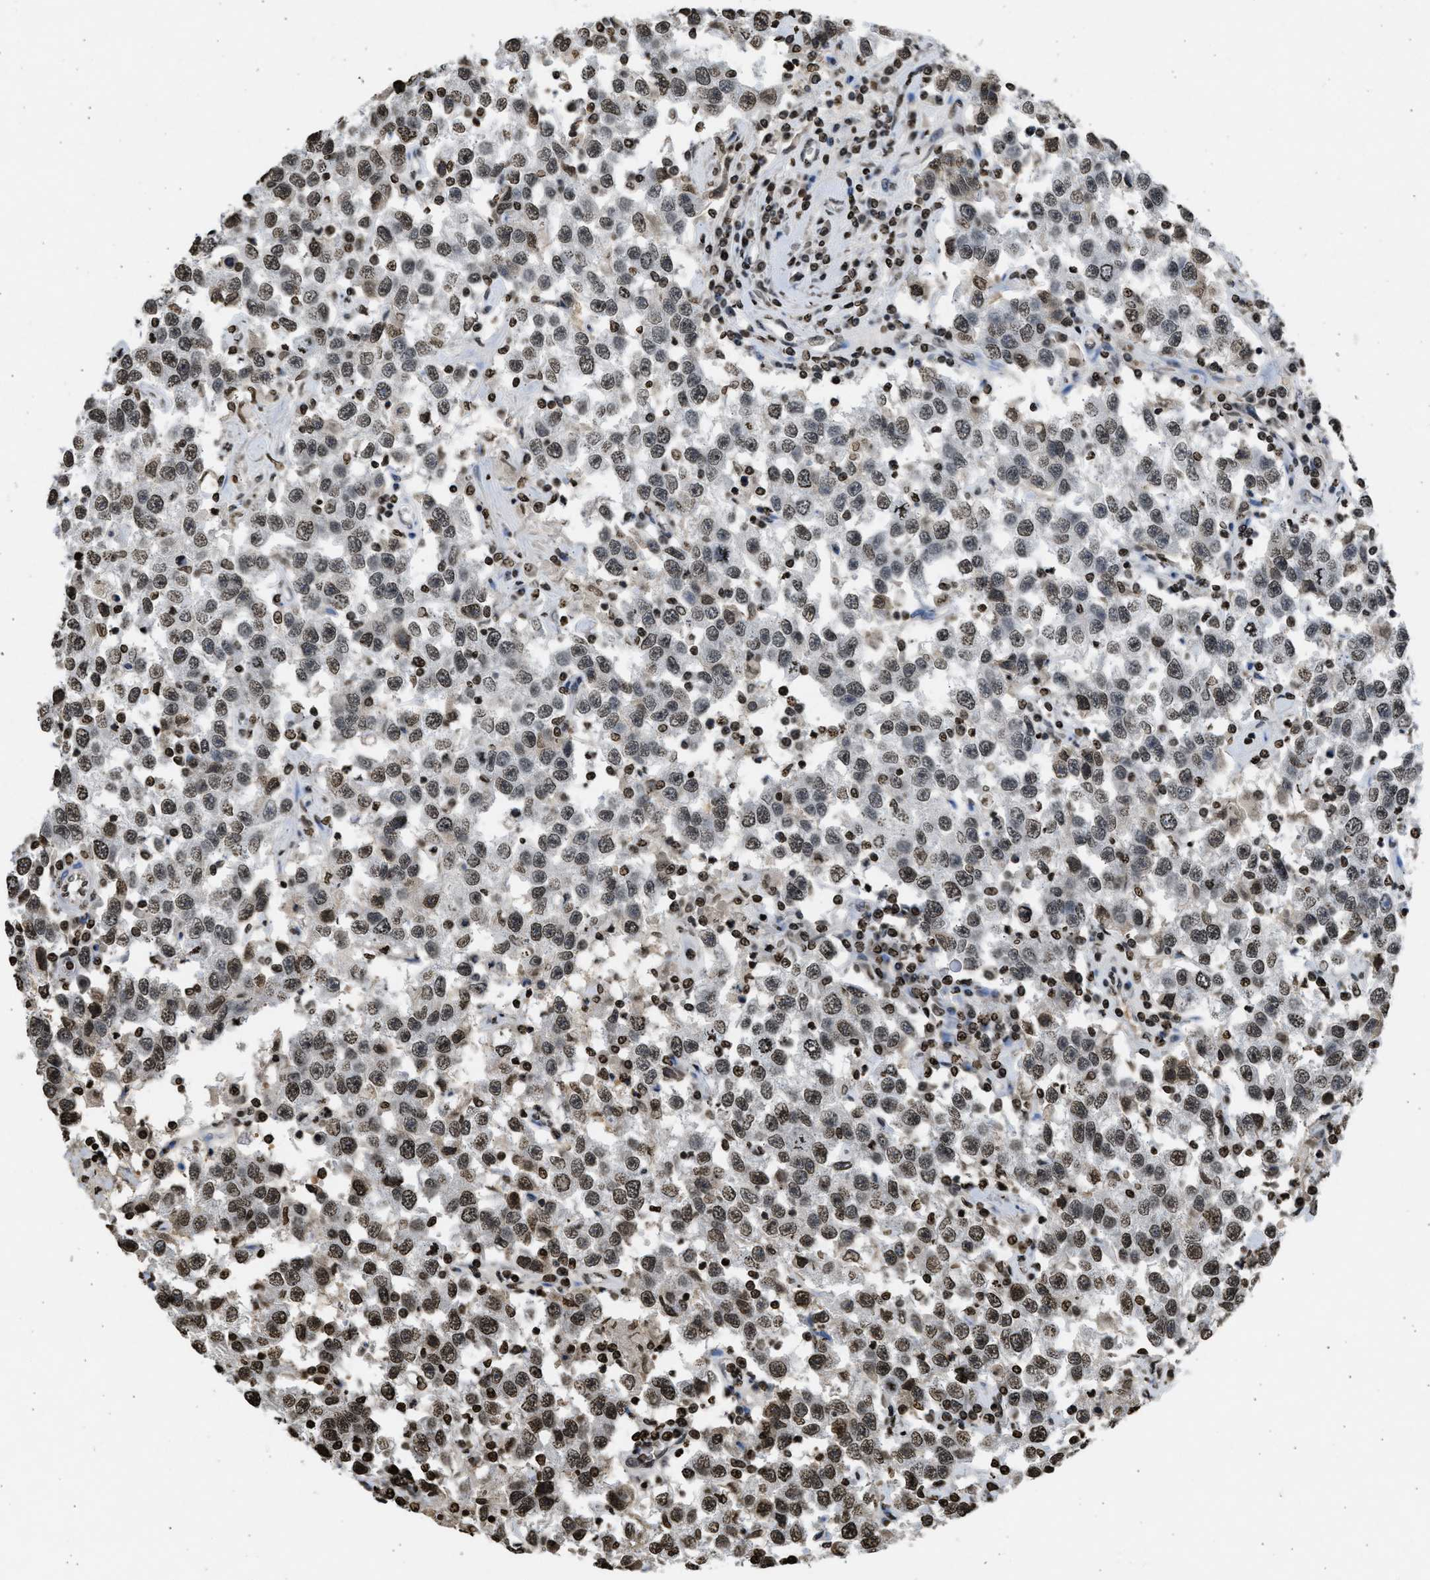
{"staining": {"intensity": "moderate", "quantity": ">75%", "location": "nuclear"}, "tissue": "testis cancer", "cell_type": "Tumor cells", "image_type": "cancer", "snomed": [{"axis": "morphology", "description": "Seminoma, NOS"}, {"axis": "topography", "description": "Testis"}], "caption": "Protein positivity by IHC shows moderate nuclear staining in approximately >75% of tumor cells in seminoma (testis).", "gene": "RRAGC", "patient": {"sex": "male", "age": 41}}